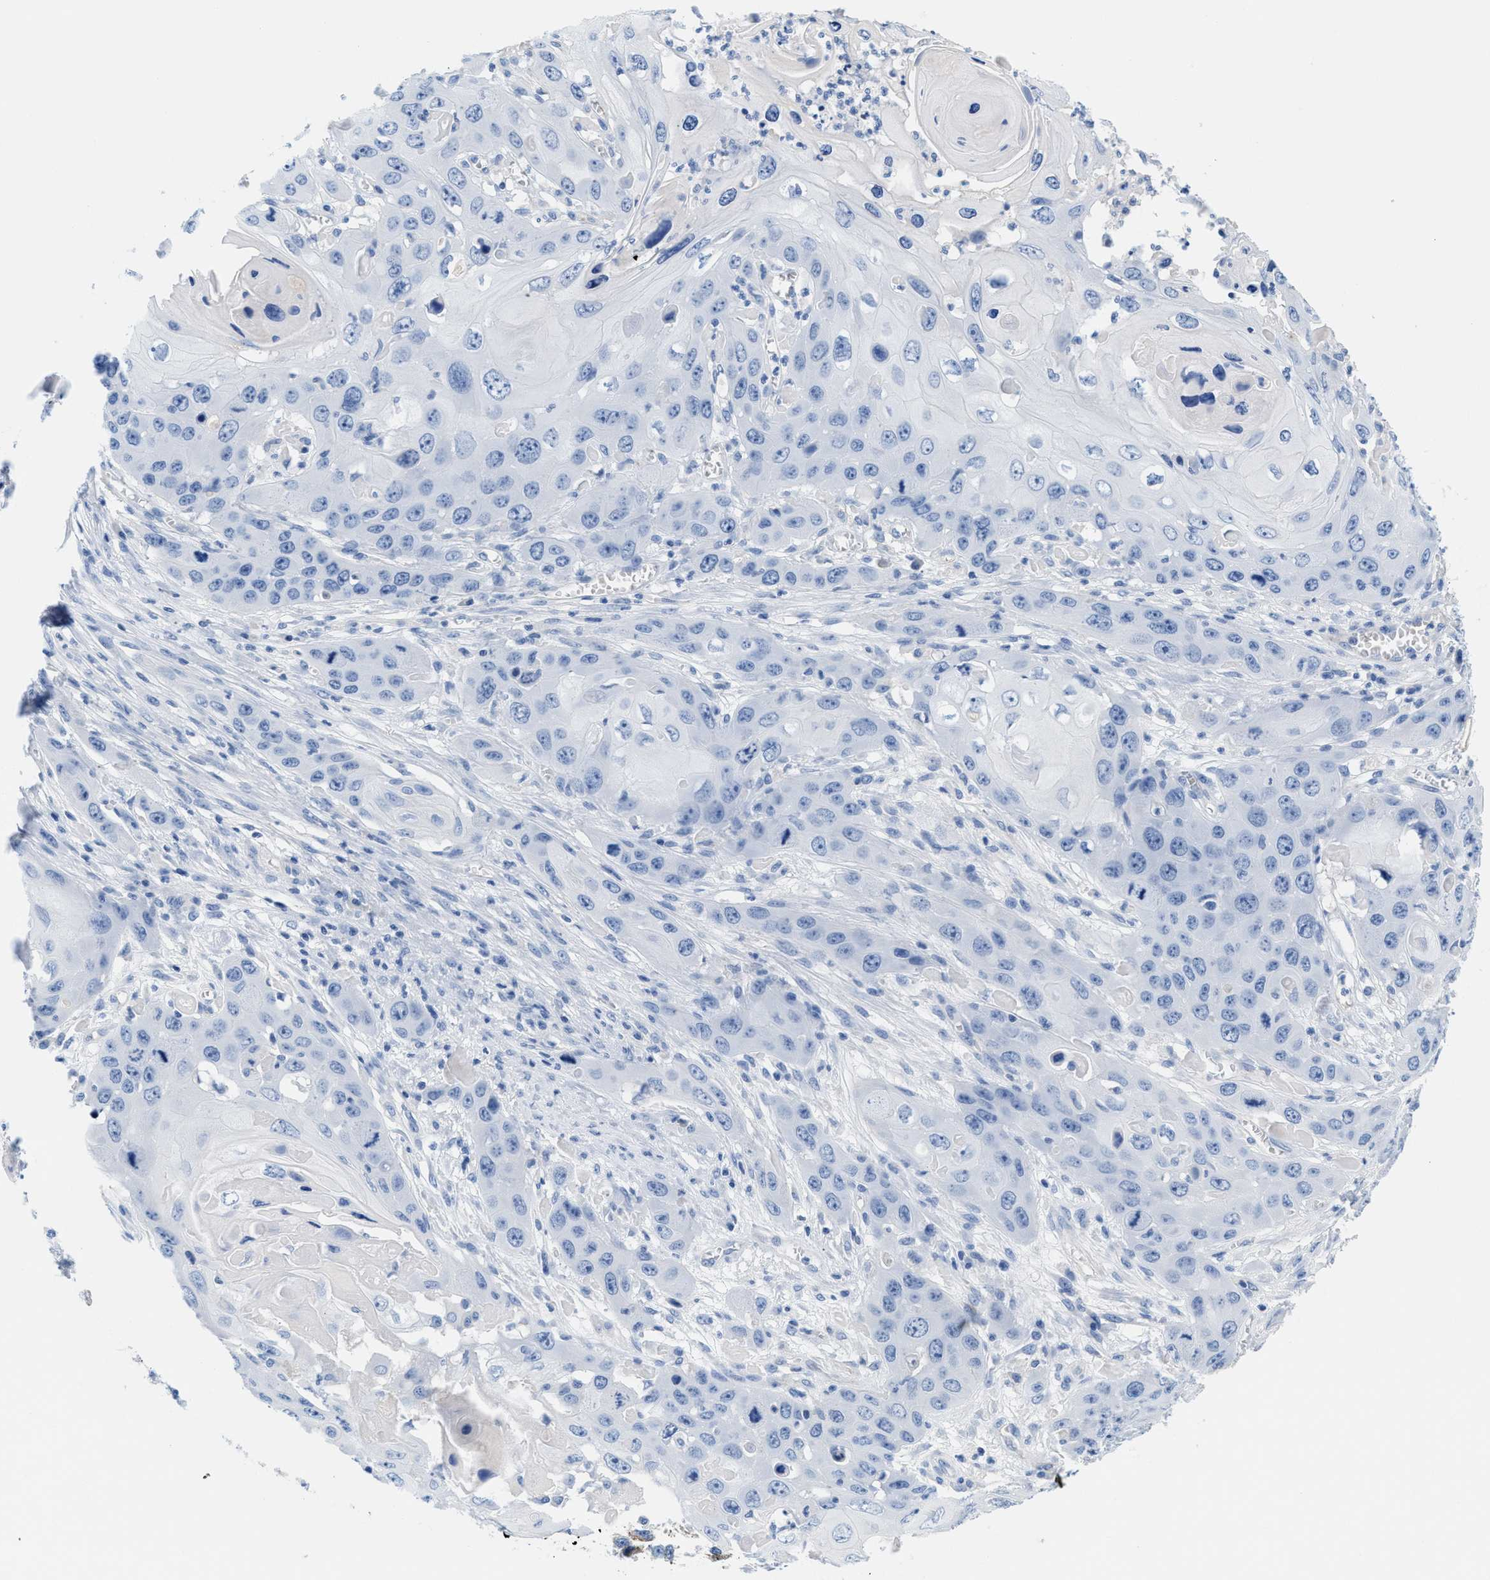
{"staining": {"intensity": "negative", "quantity": "none", "location": "none"}, "tissue": "skin cancer", "cell_type": "Tumor cells", "image_type": "cancer", "snomed": [{"axis": "morphology", "description": "Squamous cell carcinoma, NOS"}, {"axis": "topography", "description": "Skin"}], "caption": "Skin squamous cell carcinoma was stained to show a protein in brown. There is no significant positivity in tumor cells.", "gene": "SLFN13", "patient": {"sex": "male", "age": 55}}